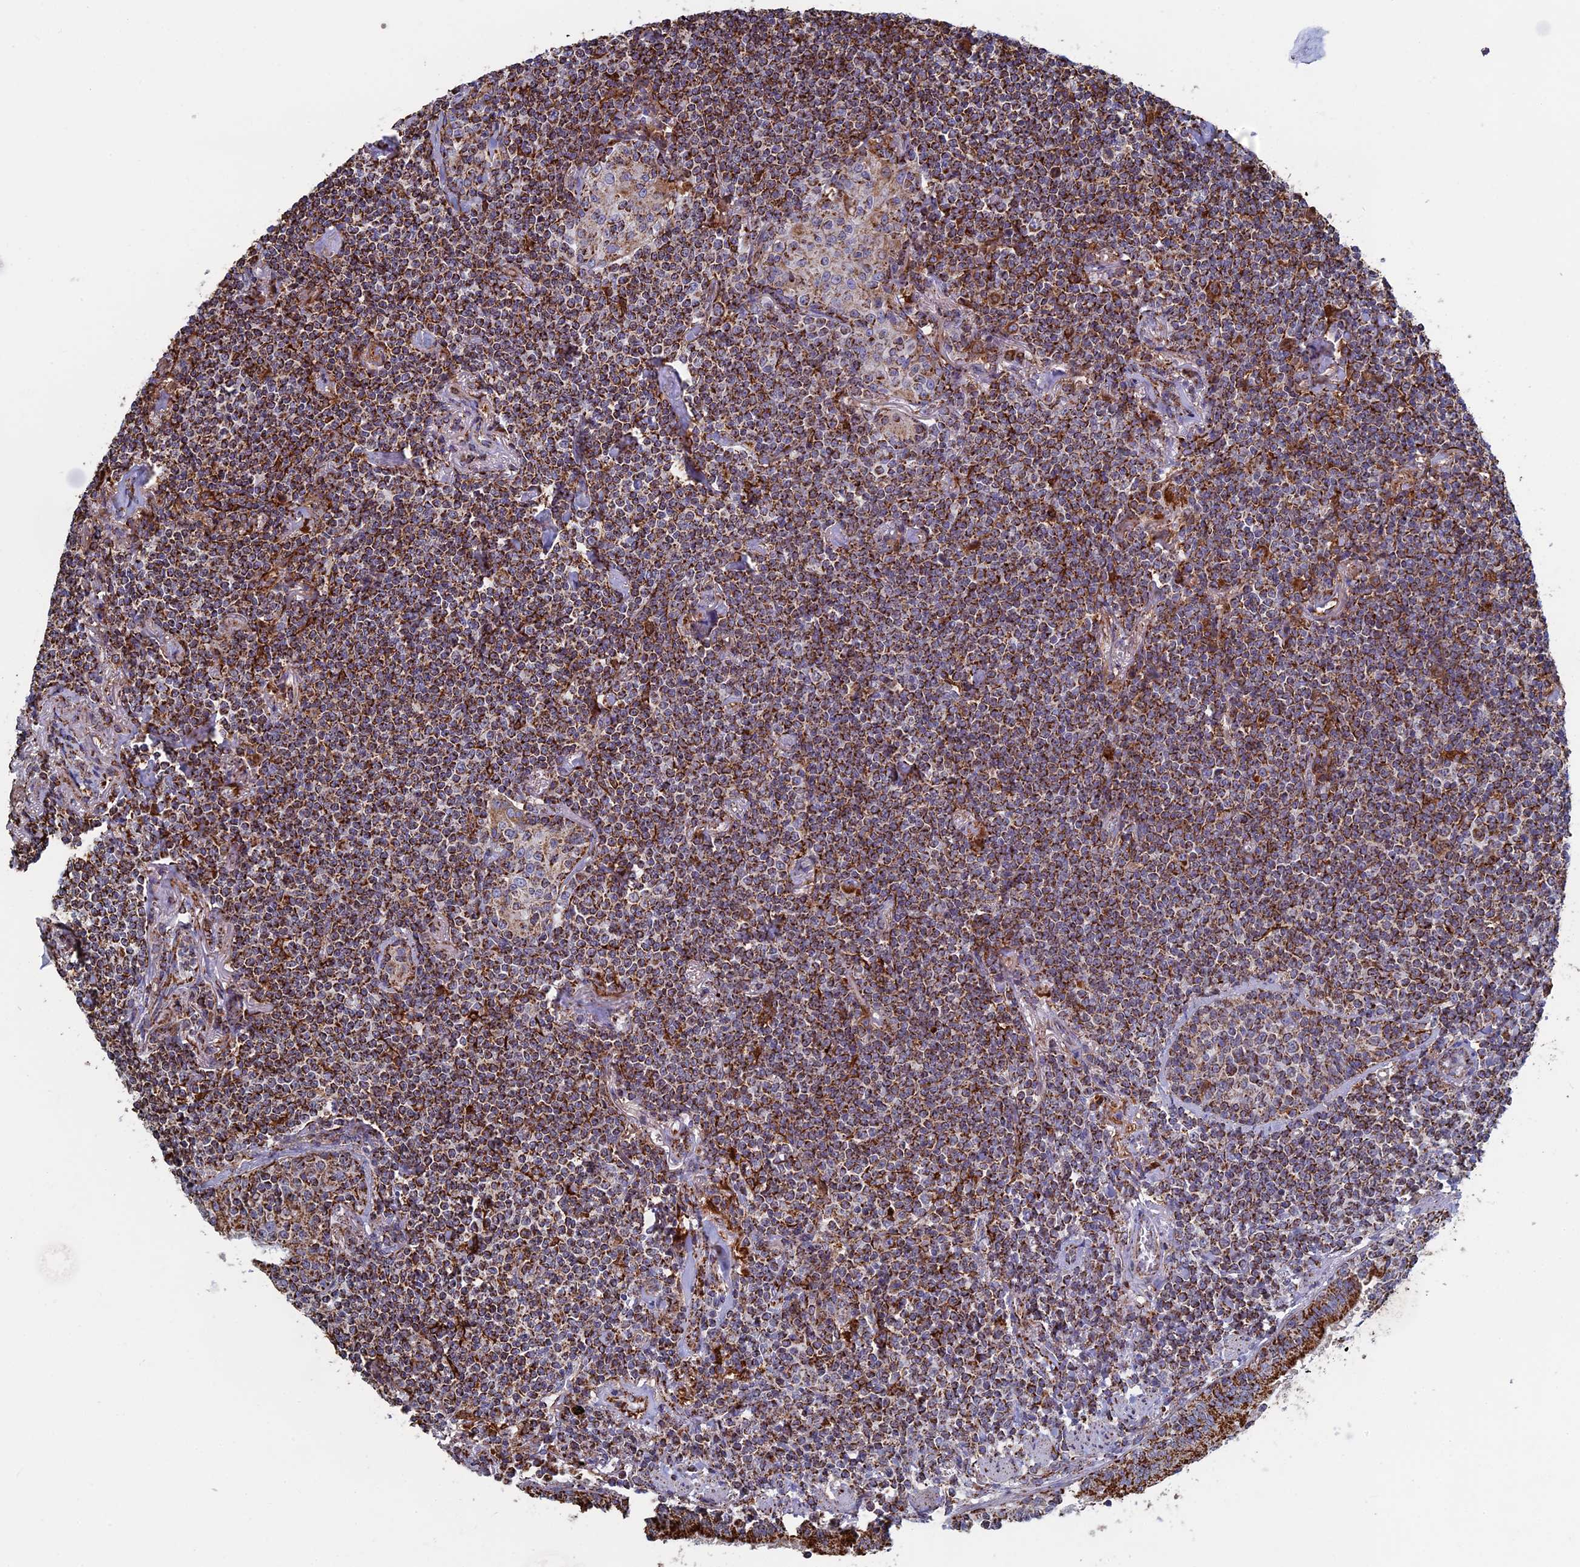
{"staining": {"intensity": "strong", "quantity": ">75%", "location": "cytoplasmic/membranous"}, "tissue": "lymphoma", "cell_type": "Tumor cells", "image_type": "cancer", "snomed": [{"axis": "morphology", "description": "Malignant lymphoma, non-Hodgkin's type, Low grade"}, {"axis": "topography", "description": "Lung"}], "caption": "The micrograph demonstrates staining of low-grade malignant lymphoma, non-Hodgkin's type, revealing strong cytoplasmic/membranous protein positivity (brown color) within tumor cells.", "gene": "SEC24D", "patient": {"sex": "female", "age": 71}}